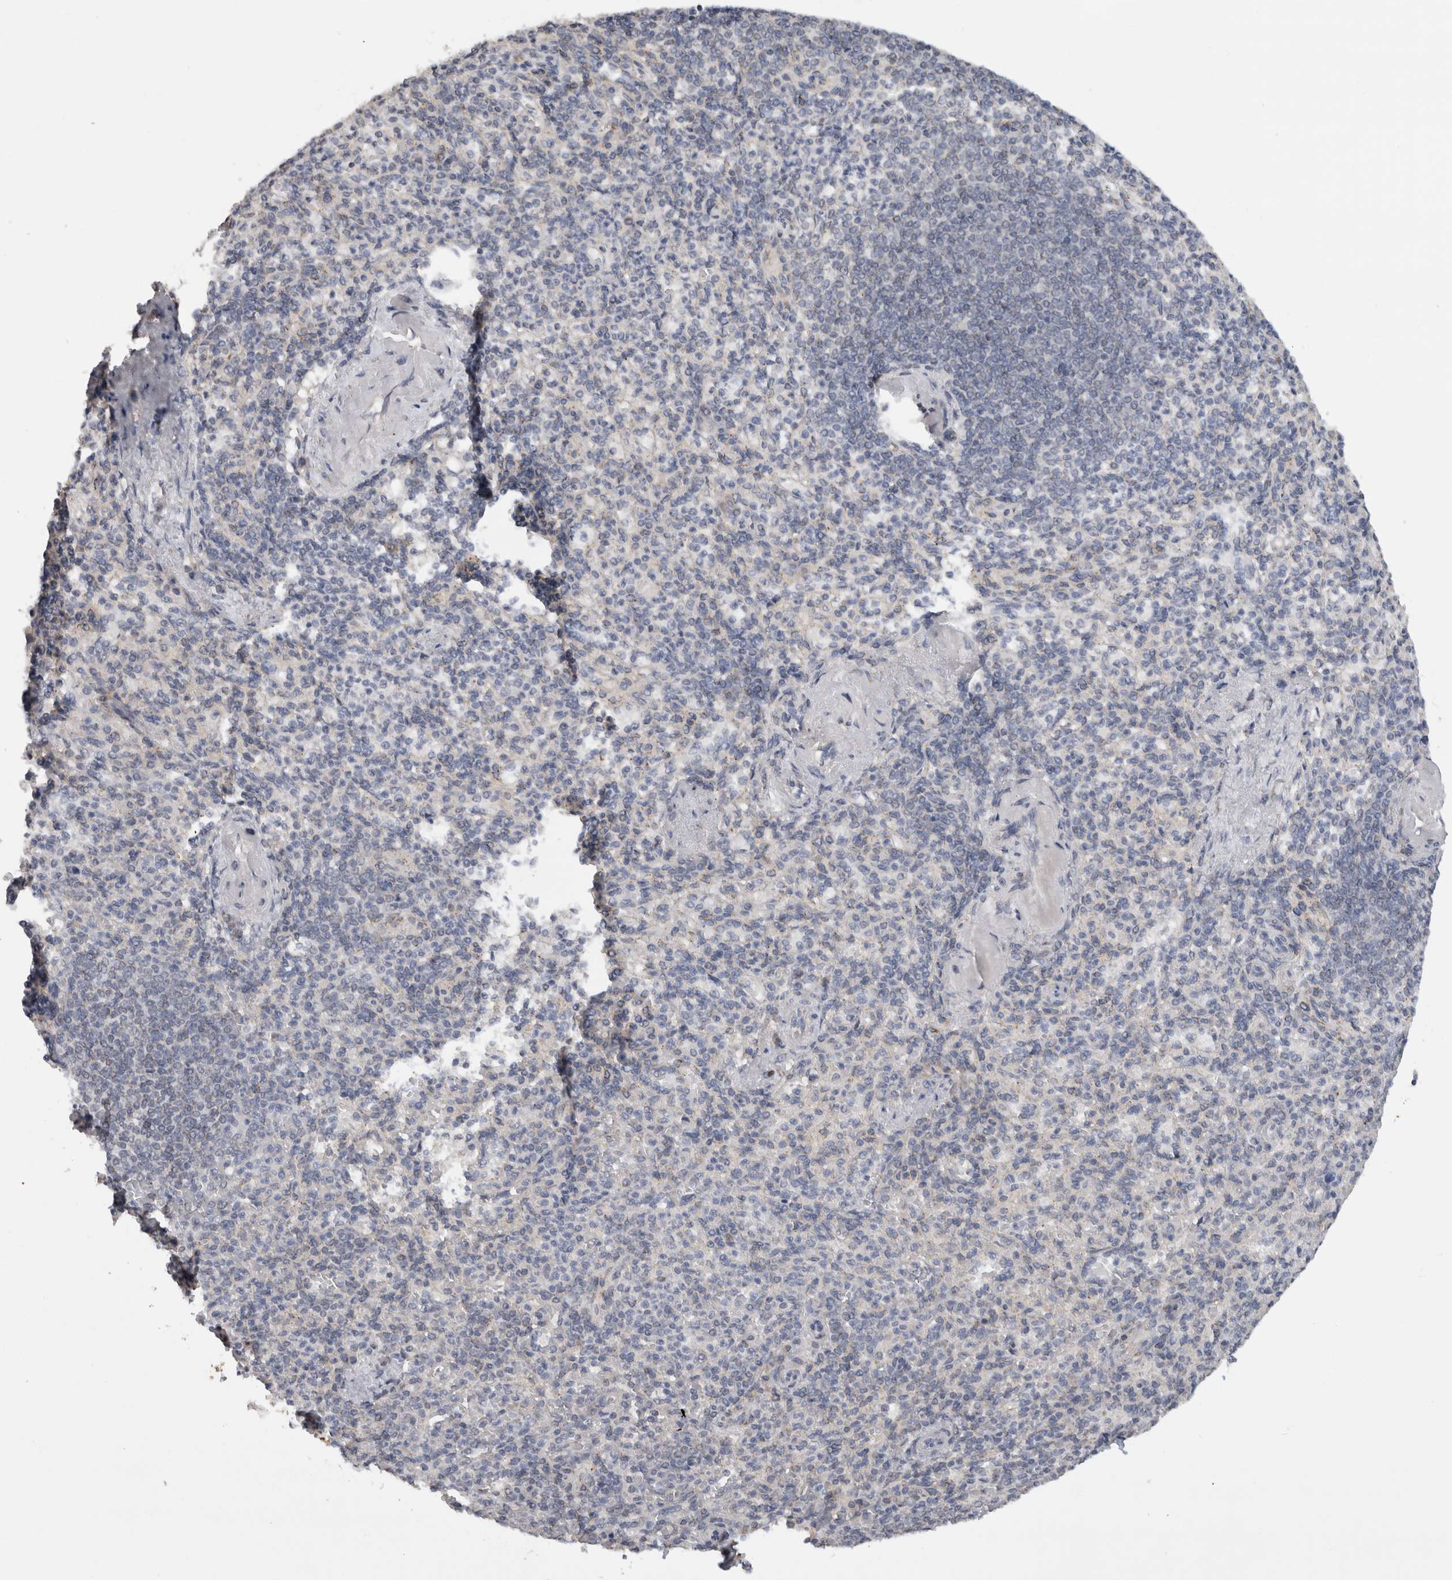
{"staining": {"intensity": "negative", "quantity": "none", "location": "none"}, "tissue": "spleen", "cell_type": "Cells in red pulp", "image_type": "normal", "snomed": [{"axis": "morphology", "description": "Normal tissue, NOS"}, {"axis": "topography", "description": "Spleen"}], "caption": "Immunohistochemistry image of normal spleen: spleen stained with DAB (3,3'-diaminobenzidine) shows no significant protein expression in cells in red pulp.", "gene": "DYRK2", "patient": {"sex": "female", "age": 74}}